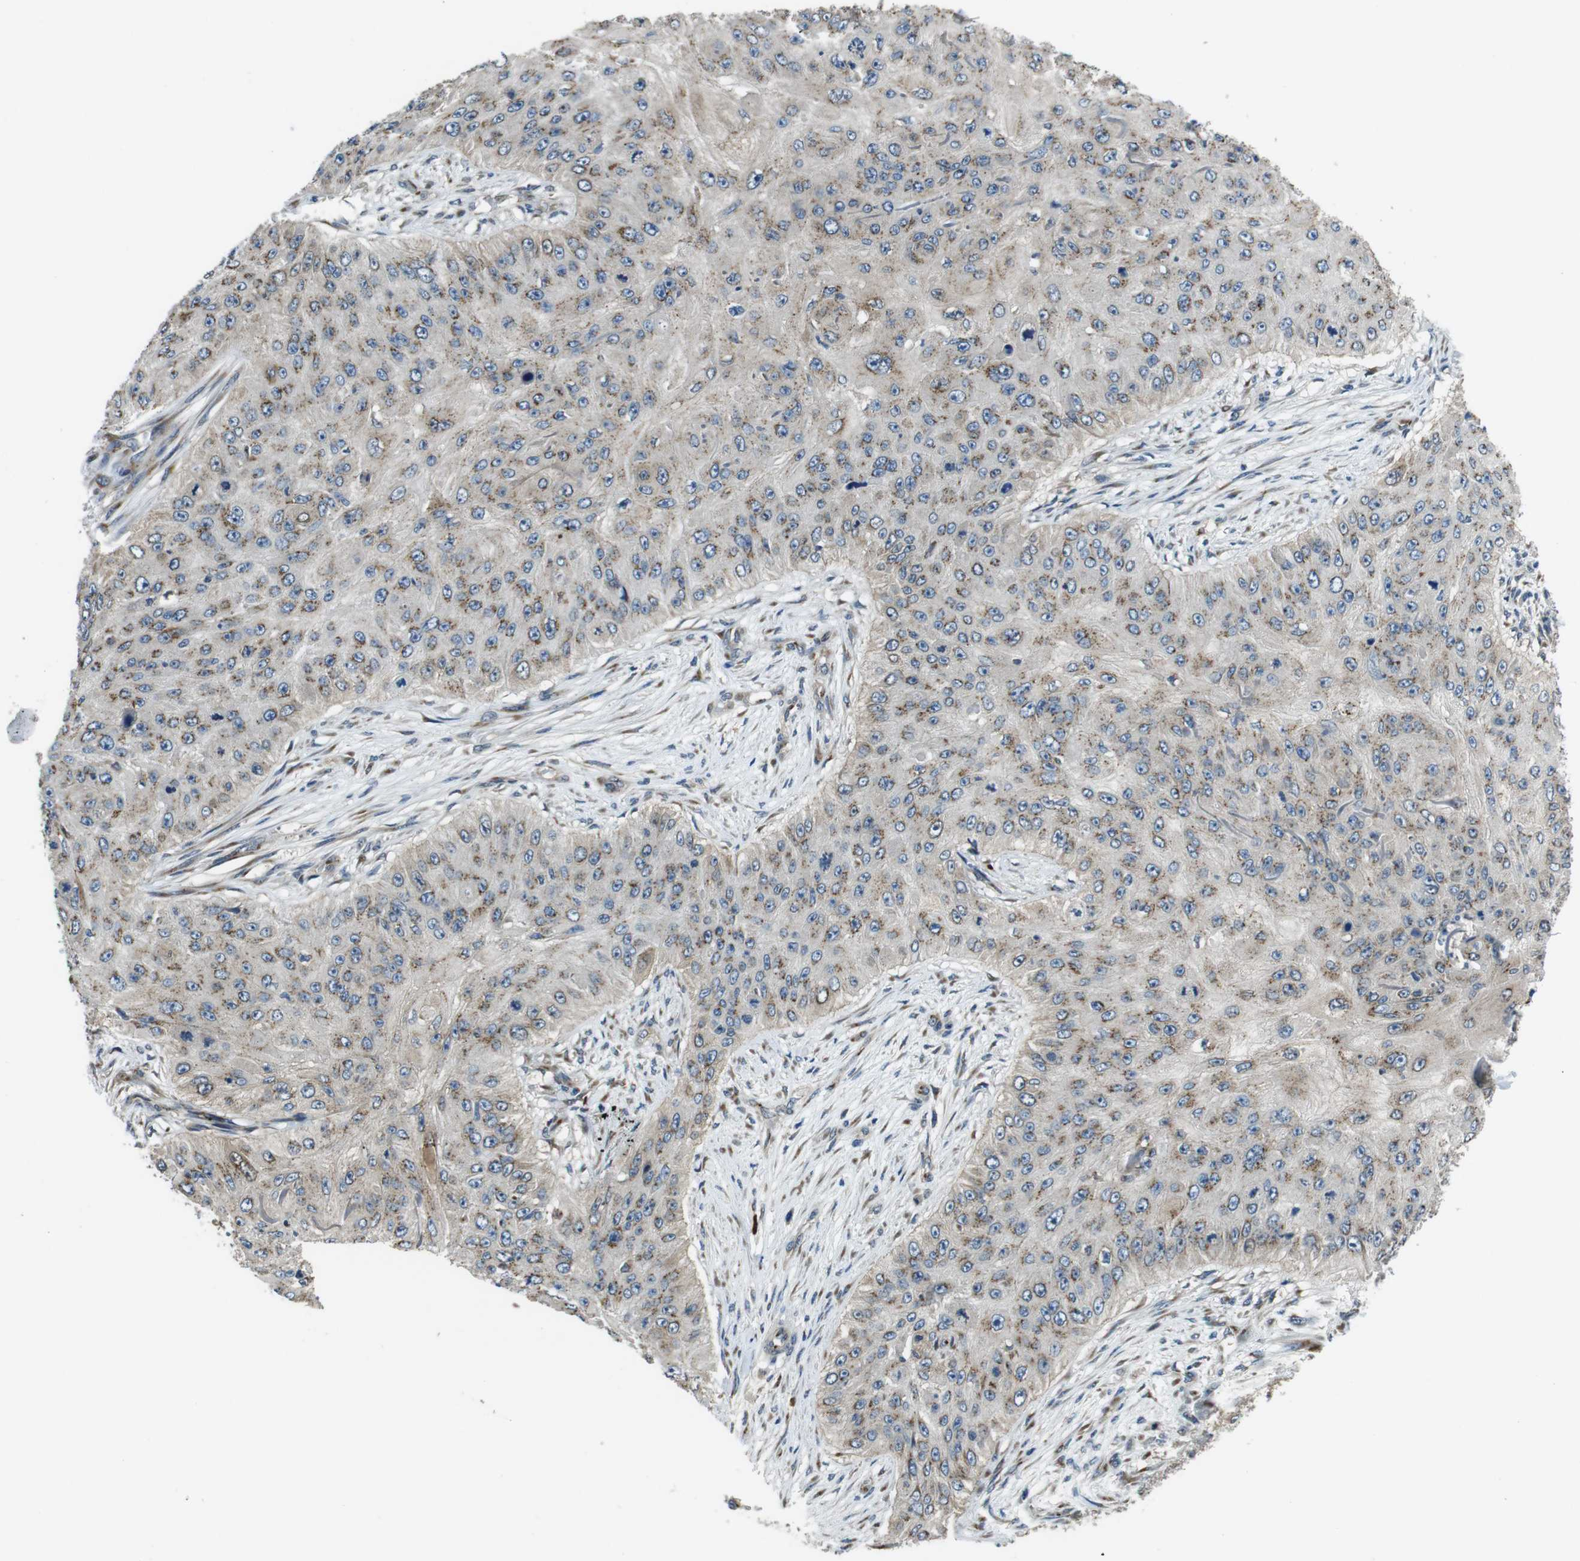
{"staining": {"intensity": "moderate", "quantity": "25%-75%", "location": "cytoplasmic/membranous"}, "tissue": "skin cancer", "cell_type": "Tumor cells", "image_type": "cancer", "snomed": [{"axis": "morphology", "description": "Squamous cell carcinoma, NOS"}, {"axis": "topography", "description": "Skin"}], "caption": "Skin cancer stained with a protein marker exhibits moderate staining in tumor cells.", "gene": "RAB6A", "patient": {"sex": "female", "age": 80}}